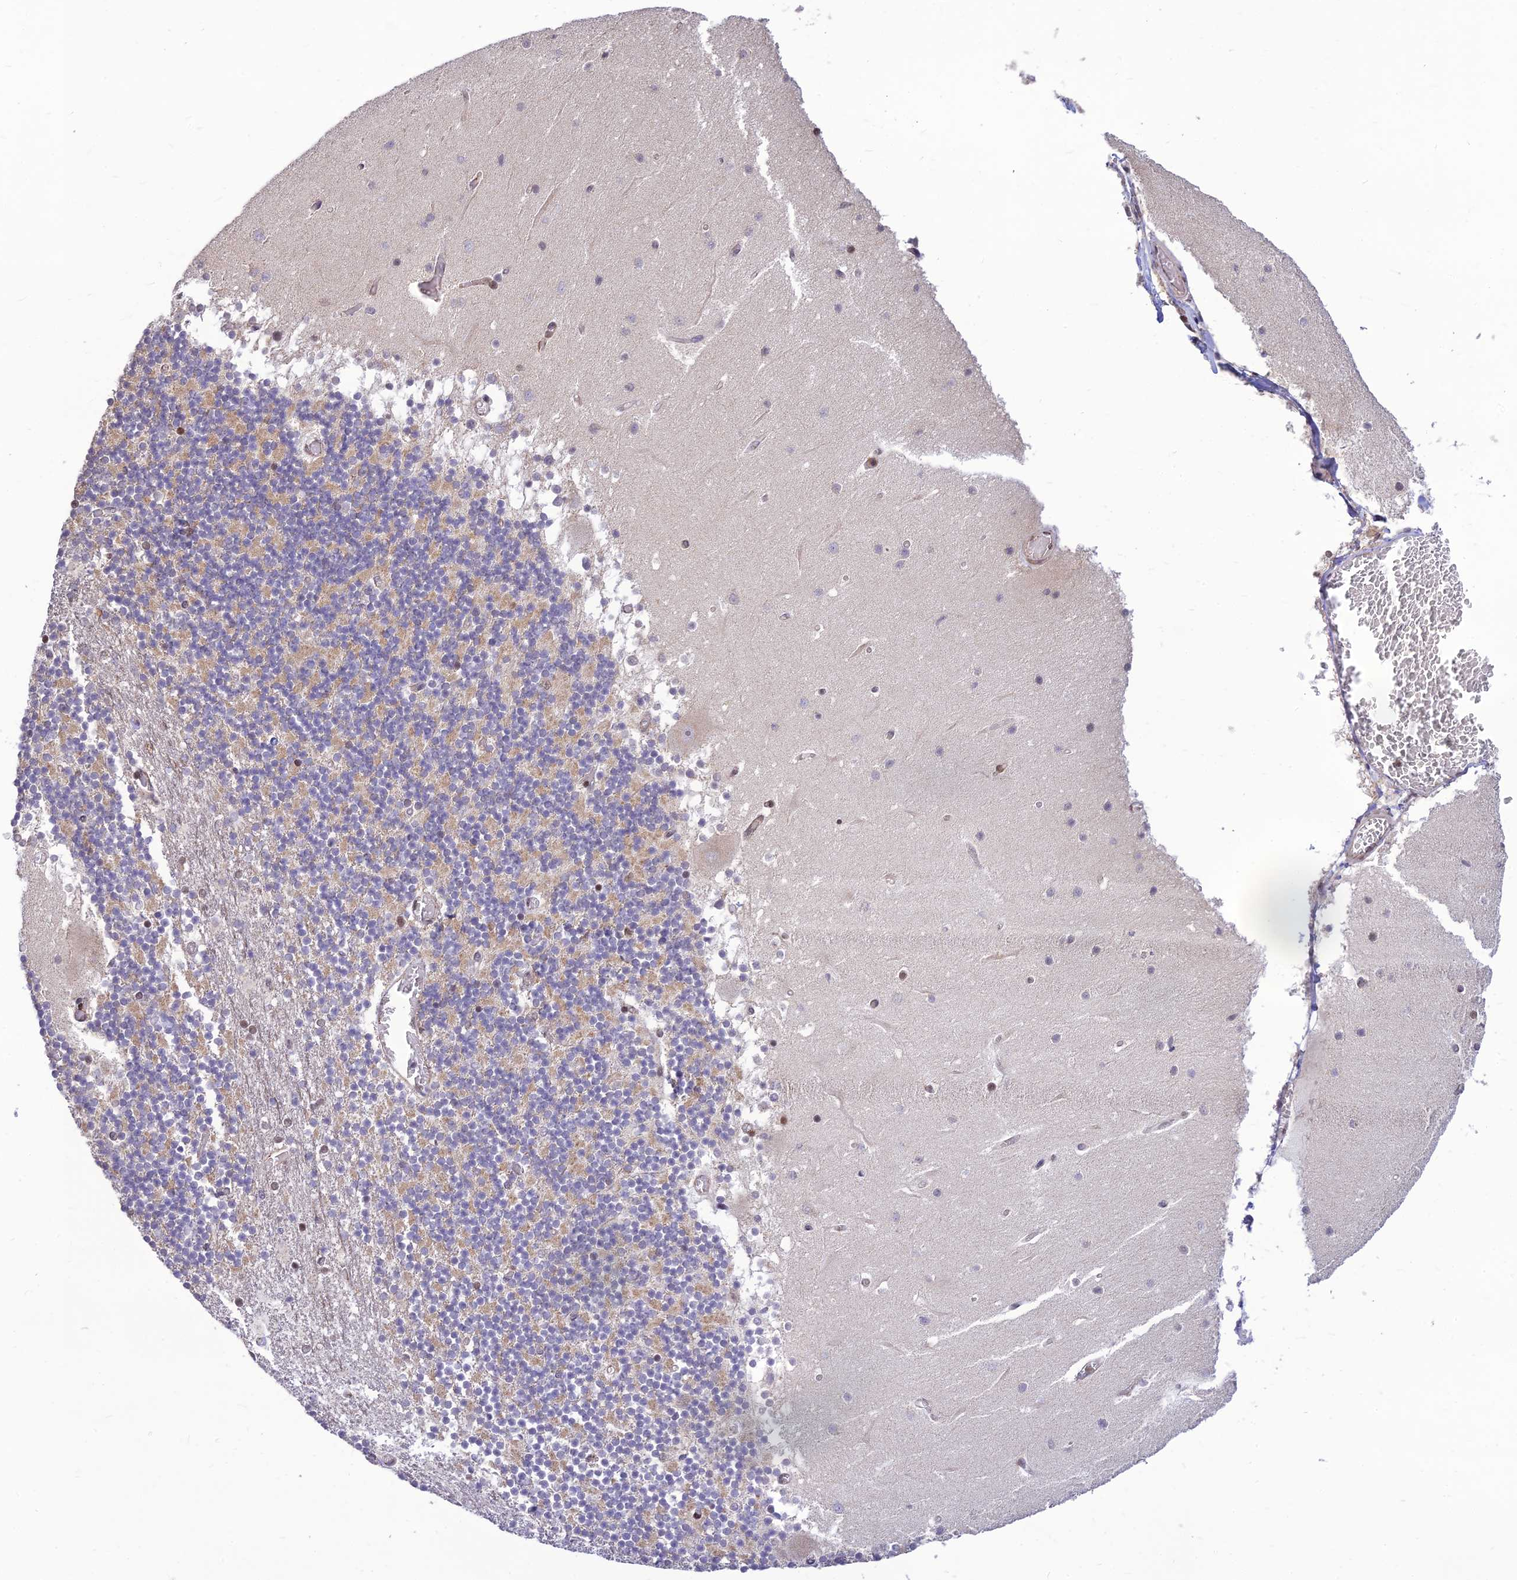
{"staining": {"intensity": "weak", "quantity": "25%-75%", "location": "cytoplasmic/membranous,nuclear"}, "tissue": "cerebellum", "cell_type": "Cells in granular layer", "image_type": "normal", "snomed": [{"axis": "morphology", "description": "Normal tissue, NOS"}, {"axis": "topography", "description": "Cerebellum"}], "caption": "IHC (DAB) staining of normal human cerebellum reveals weak cytoplasmic/membranous,nuclear protein positivity in about 25%-75% of cells in granular layer.", "gene": "MICOS13", "patient": {"sex": "female", "age": 28}}